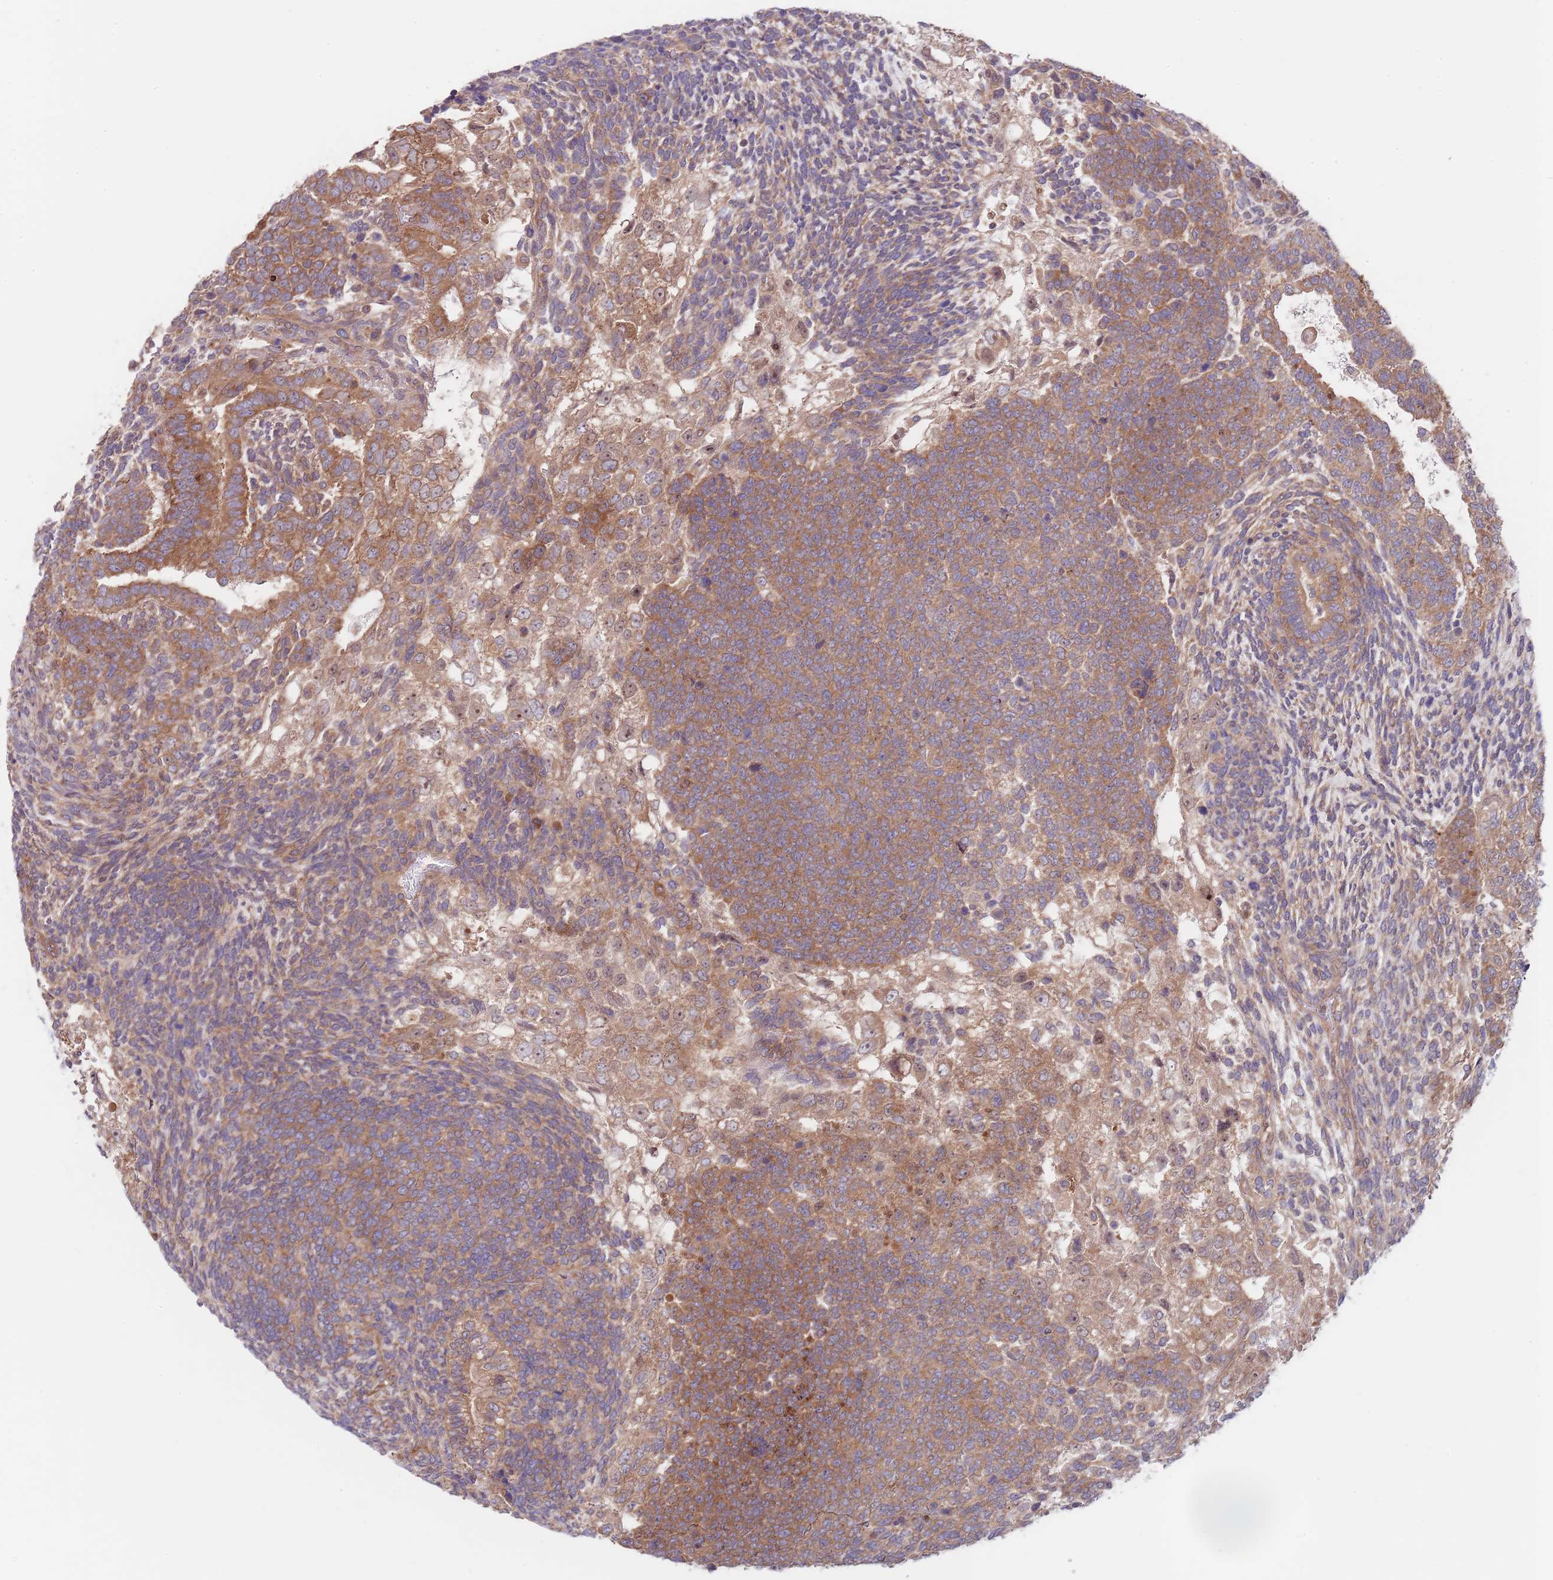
{"staining": {"intensity": "moderate", "quantity": ">75%", "location": "cytoplasmic/membranous"}, "tissue": "testis cancer", "cell_type": "Tumor cells", "image_type": "cancer", "snomed": [{"axis": "morphology", "description": "Carcinoma, Embryonal, NOS"}, {"axis": "topography", "description": "Testis"}], "caption": "Immunohistochemistry of testis embryonal carcinoma shows medium levels of moderate cytoplasmic/membranous staining in about >75% of tumor cells. Using DAB (brown) and hematoxylin (blue) stains, captured at high magnification using brightfield microscopy.", "gene": "EIF3F", "patient": {"sex": "male", "age": 23}}